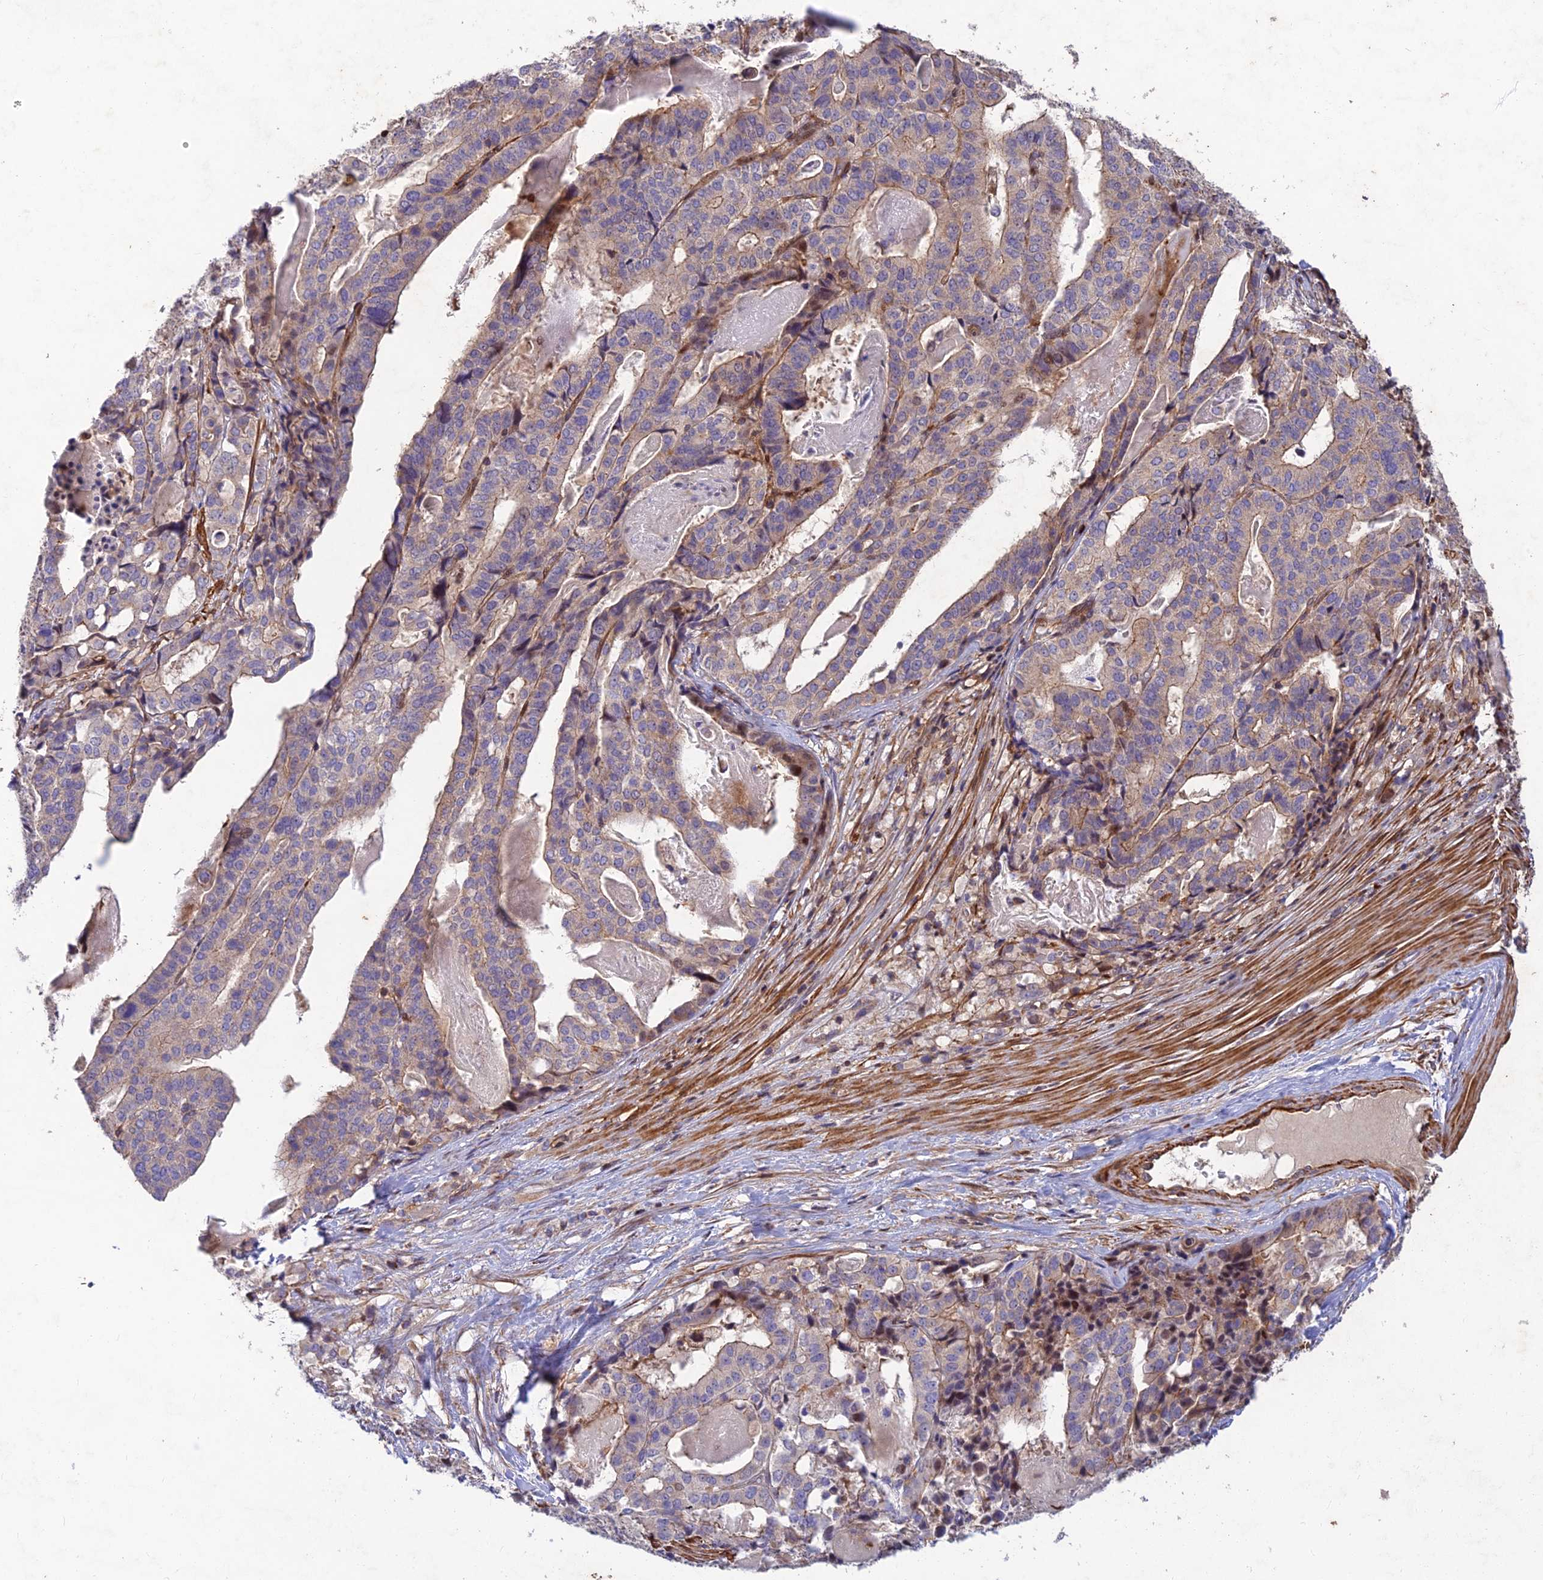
{"staining": {"intensity": "moderate", "quantity": "<25%", "location": "cytoplasmic/membranous"}, "tissue": "stomach cancer", "cell_type": "Tumor cells", "image_type": "cancer", "snomed": [{"axis": "morphology", "description": "Adenocarcinoma, NOS"}, {"axis": "topography", "description": "Stomach"}], "caption": "IHC micrograph of stomach cancer stained for a protein (brown), which reveals low levels of moderate cytoplasmic/membranous staining in about <25% of tumor cells.", "gene": "RELCH", "patient": {"sex": "male", "age": 48}}